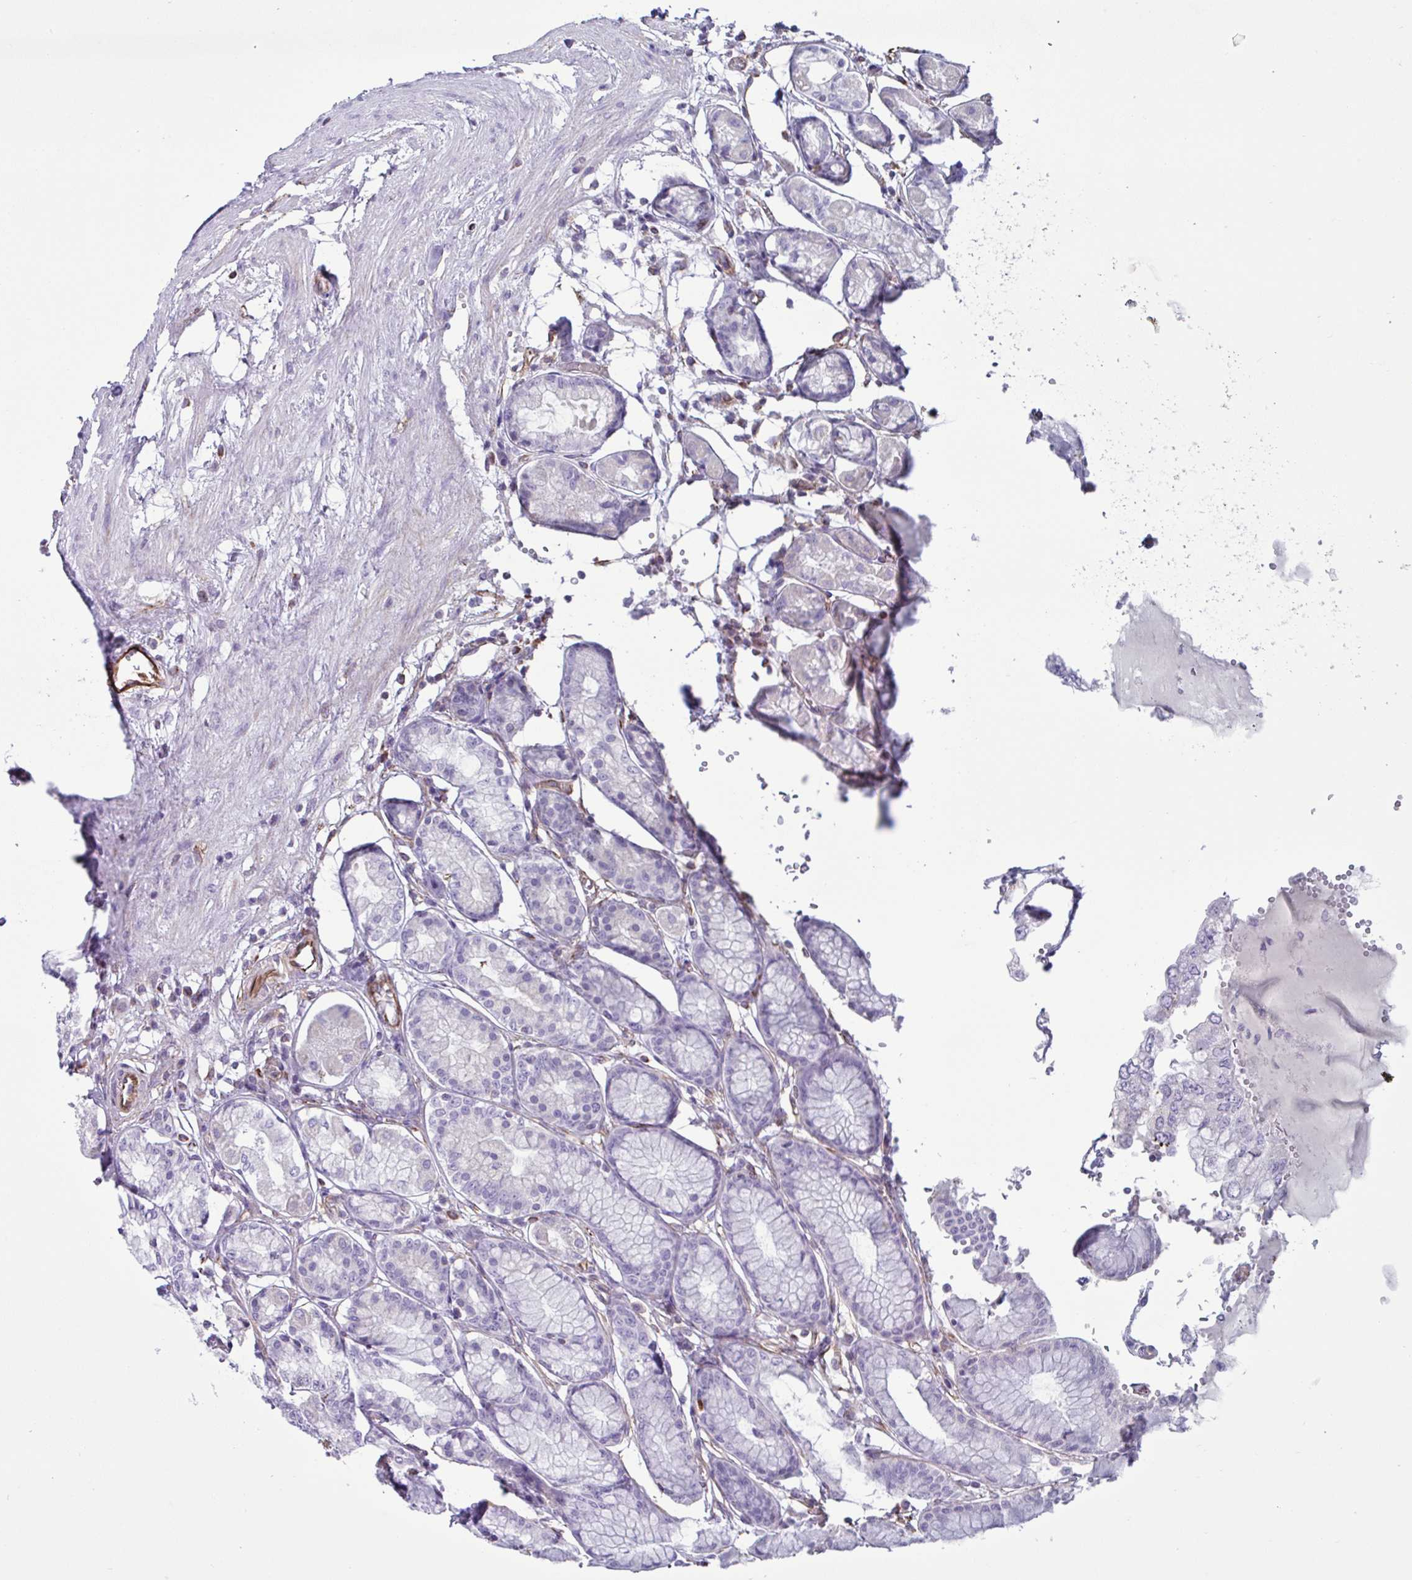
{"staining": {"intensity": "negative", "quantity": "none", "location": "none"}, "tissue": "stomach", "cell_type": "Glandular cells", "image_type": "normal", "snomed": [{"axis": "morphology", "description": "Normal tissue, NOS"}, {"axis": "topography", "description": "Stomach"}, {"axis": "topography", "description": "Stomach, lower"}], "caption": "DAB (3,3'-diaminobenzidine) immunohistochemical staining of benign human stomach displays no significant staining in glandular cells. (Brightfield microscopy of DAB IHC at high magnification).", "gene": "TMEM86B", "patient": {"sex": "male", "age": 76}}